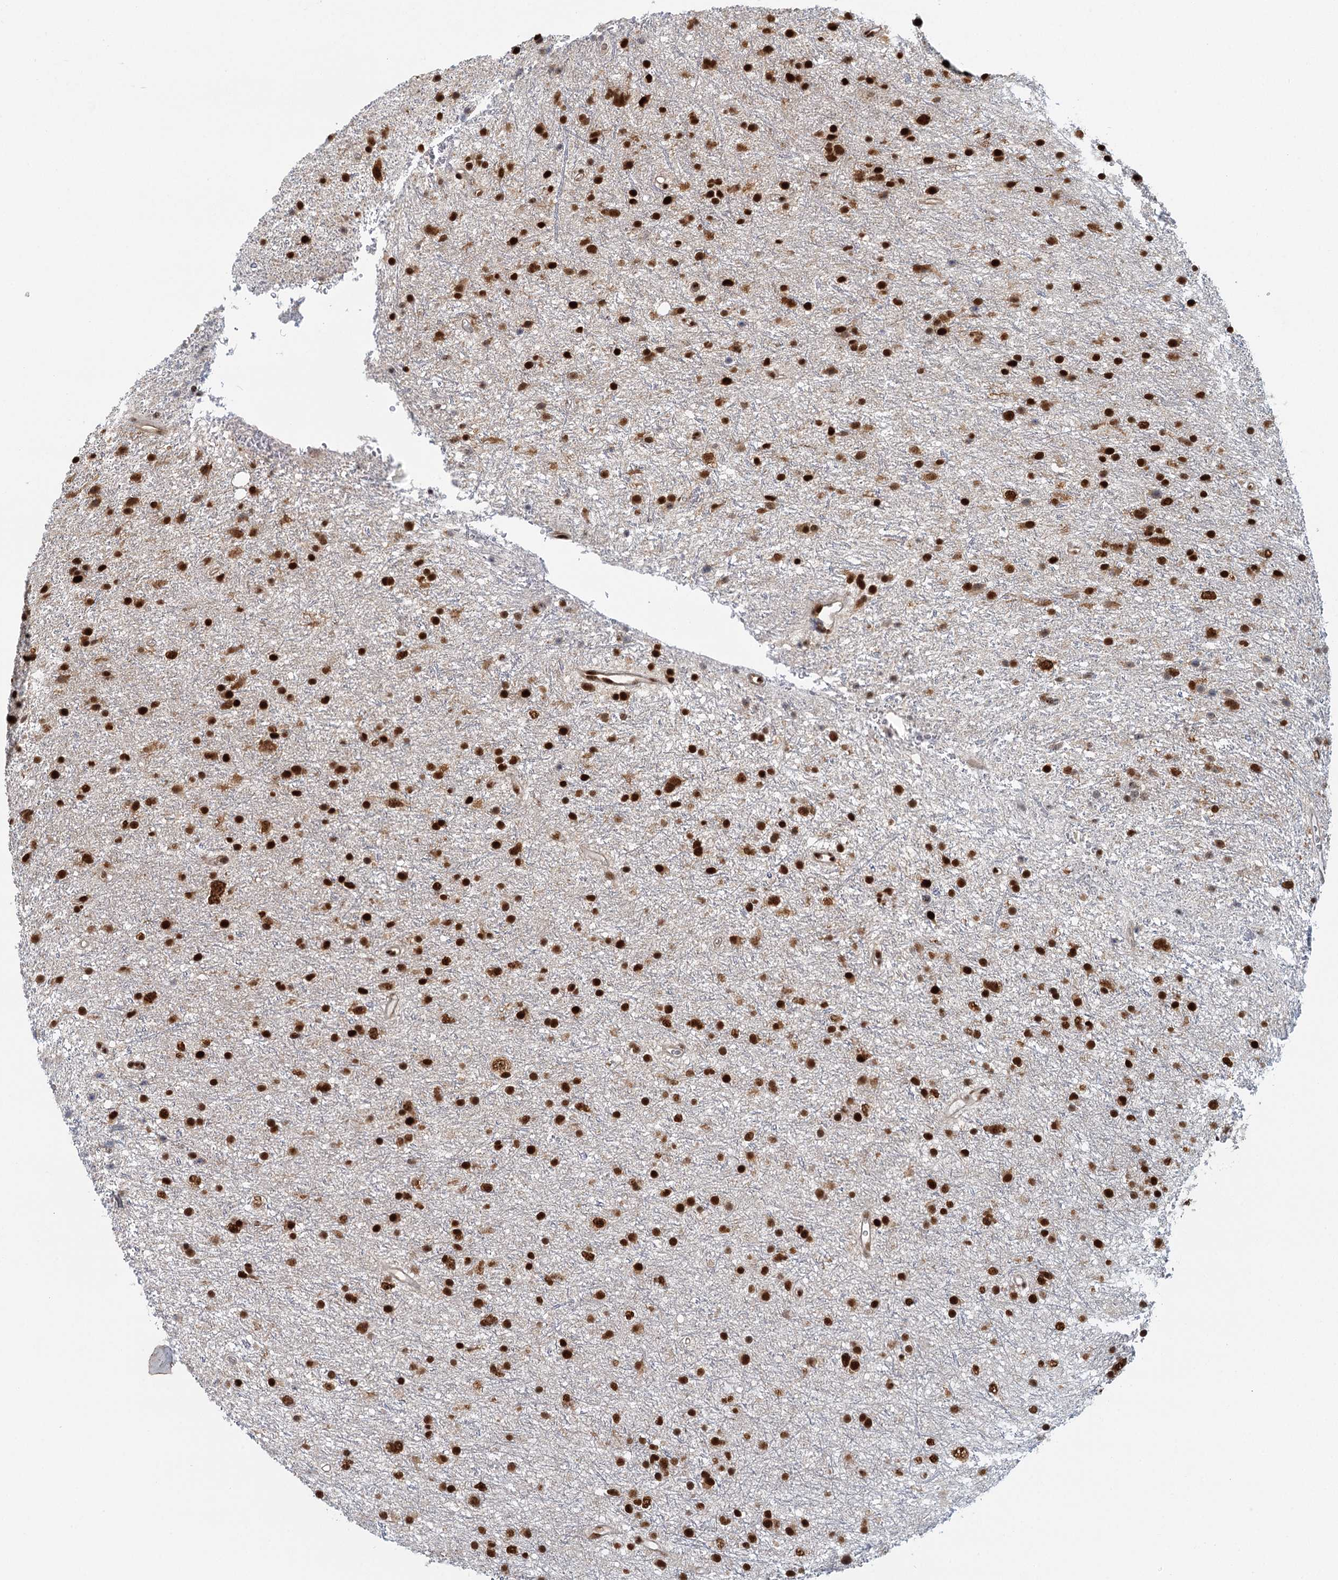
{"staining": {"intensity": "strong", "quantity": ">75%", "location": "nuclear"}, "tissue": "glioma", "cell_type": "Tumor cells", "image_type": "cancer", "snomed": [{"axis": "morphology", "description": "Glioma, malignant, Low grade"}, {"axis": "topography", "description": "Cerebral cortex"}], "caption": "DAB immunohistochemical staining of glioma reveals strong nuclear protein staining in about >75% of tumor cells.", "gene": "GPATCH11", "patient": {"sex": "female", "age": 39}}